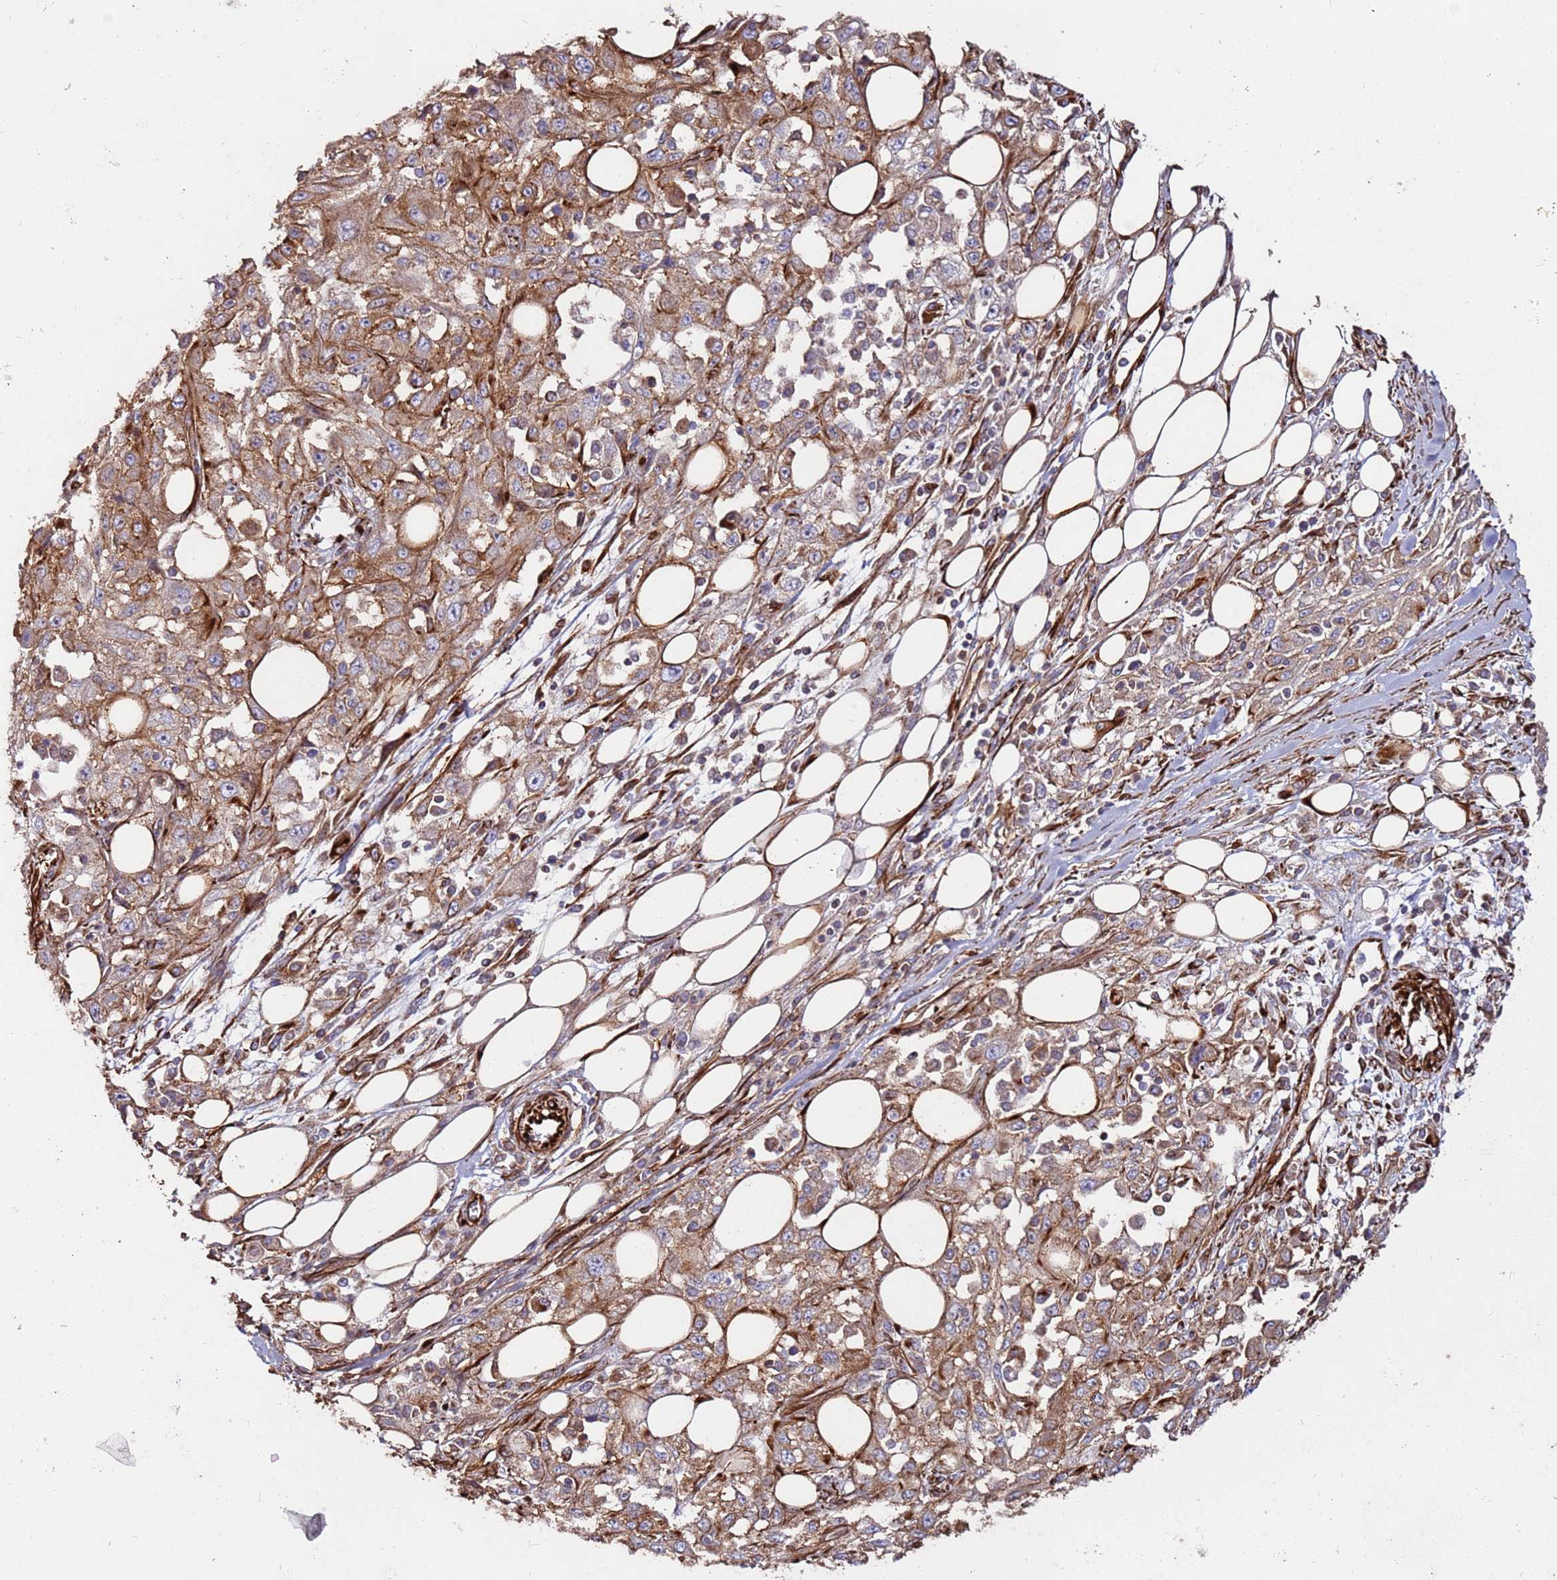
{"staining": {"intensity": "moderate", "quantity": ">75%", "location": "cytoplasmic/membranous"}, "tissue": "skin cancer", "cell_type": "Tumor cells", "image_type": "cancer", "snomed": [{"axis": "morphology", "description": "Squamous cell carcinoma, NOS"}, {"axis": "morphology", "description": "Squamous cell carcinoma, metastatic, NOS"}, {"axis": "topography", "description": "Skin"}, {"axis": "topography", "description": "Lymph node"}], "caption": "IHC (DAB) staining of squamous cell carcinoma (skin) exhibits moderate cytoplasmic/membranous protein staining in approximately >75% of tumor cells. (DAB (3,3'-diaminobenzidine) IHC with brightfield microscopy, high magnification).", "gene": "MRGPRE", "patient": {"sex": "male", "age": 75}}